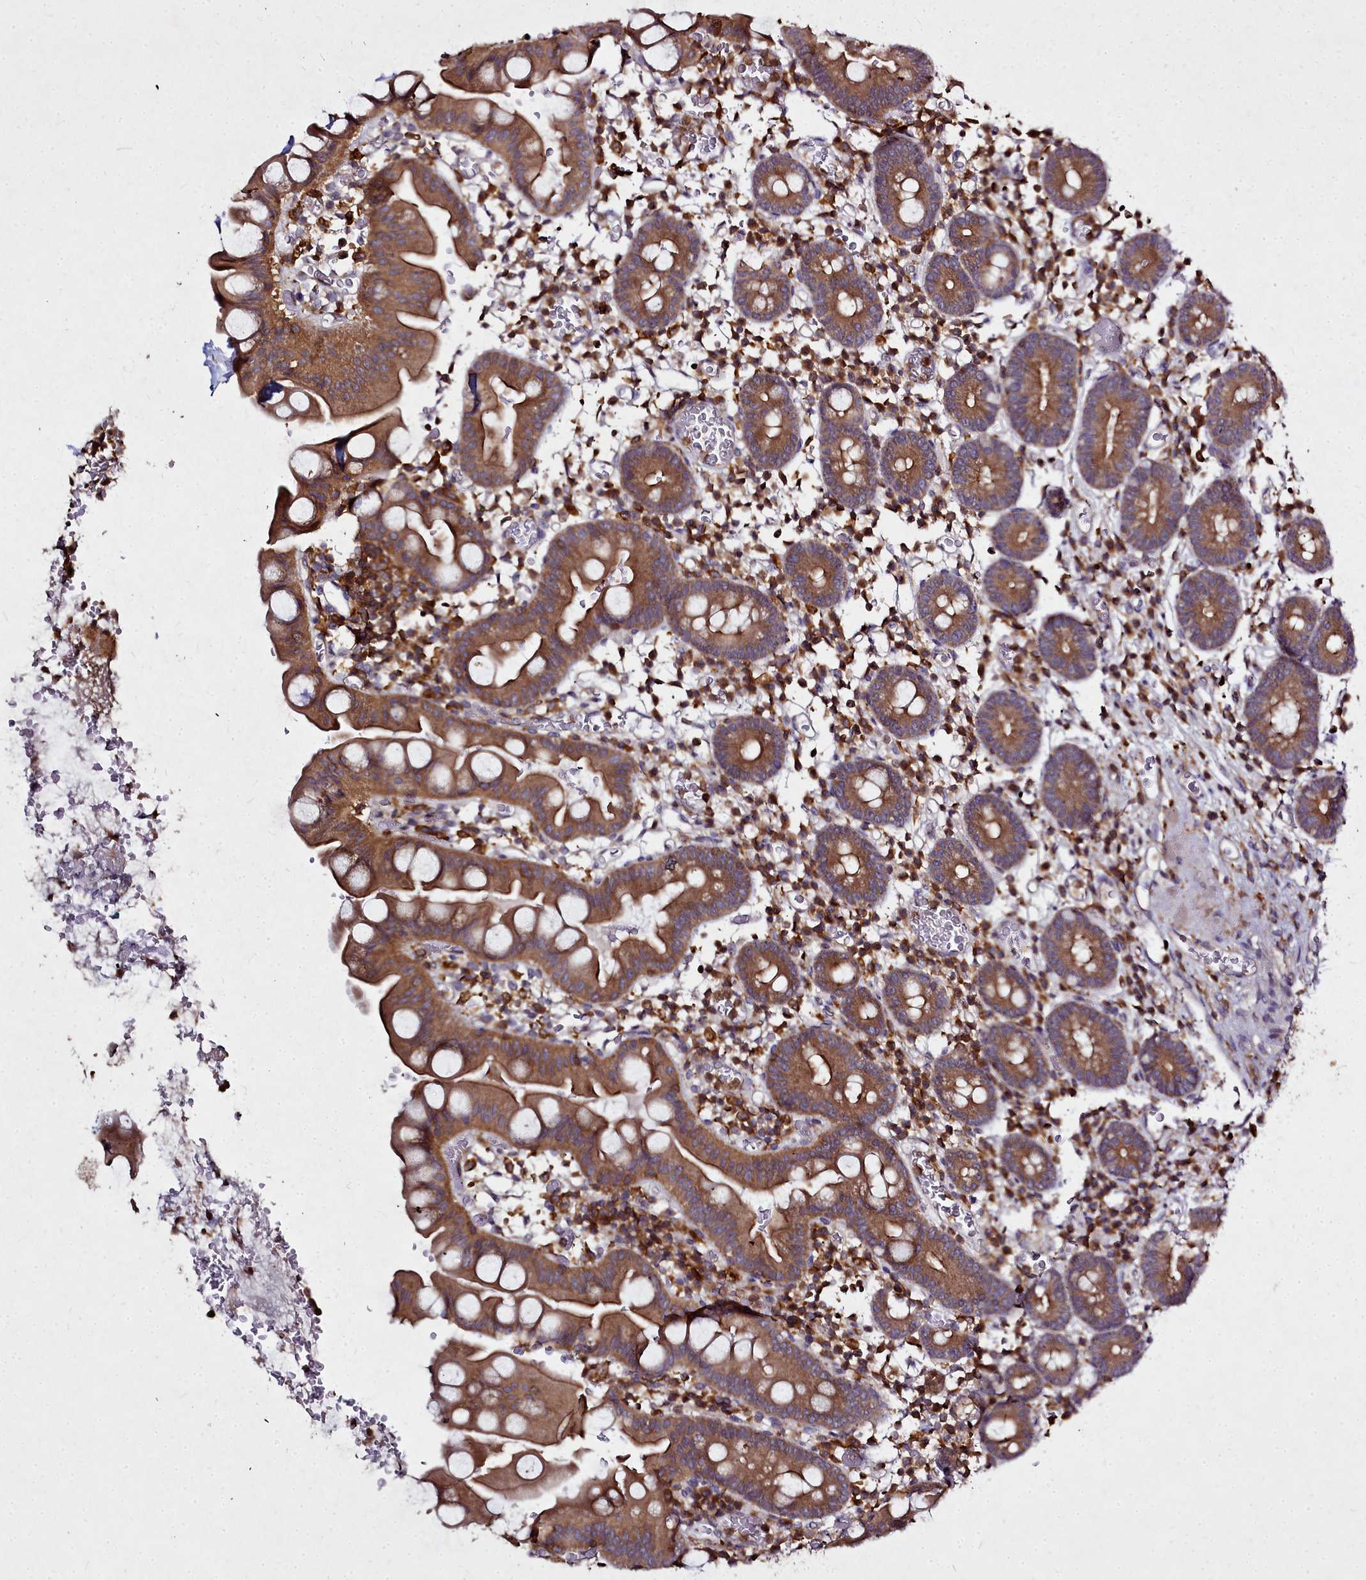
{"staining": {"intensity": "moderate", "quantity": ">75%", "location": "cytoplasmic/membranous"}, "tissue": "small intestine", "cell_type": "Glandular cells", "image_type": "normal", "snomed": [{"axis": "morphology", "description": "Normal tissue, NOS"}, {"axis": "topography", "description": "Stomach, upper"}, {"axis": "topography", "description": "Stomach, lower"}, {"axis": "topography", "description": "Small intestine"}], "caption": "An IHC photomicrograph of unremarkable tissue is shown. Protein staining in brown highlights moderate cytoplasmic/membranous positivity in small intestine within glandular cells. Nuclei are stained in blue.", "gene": "NCKAP1L", "patient": {"sex": "male", "age": 68}}